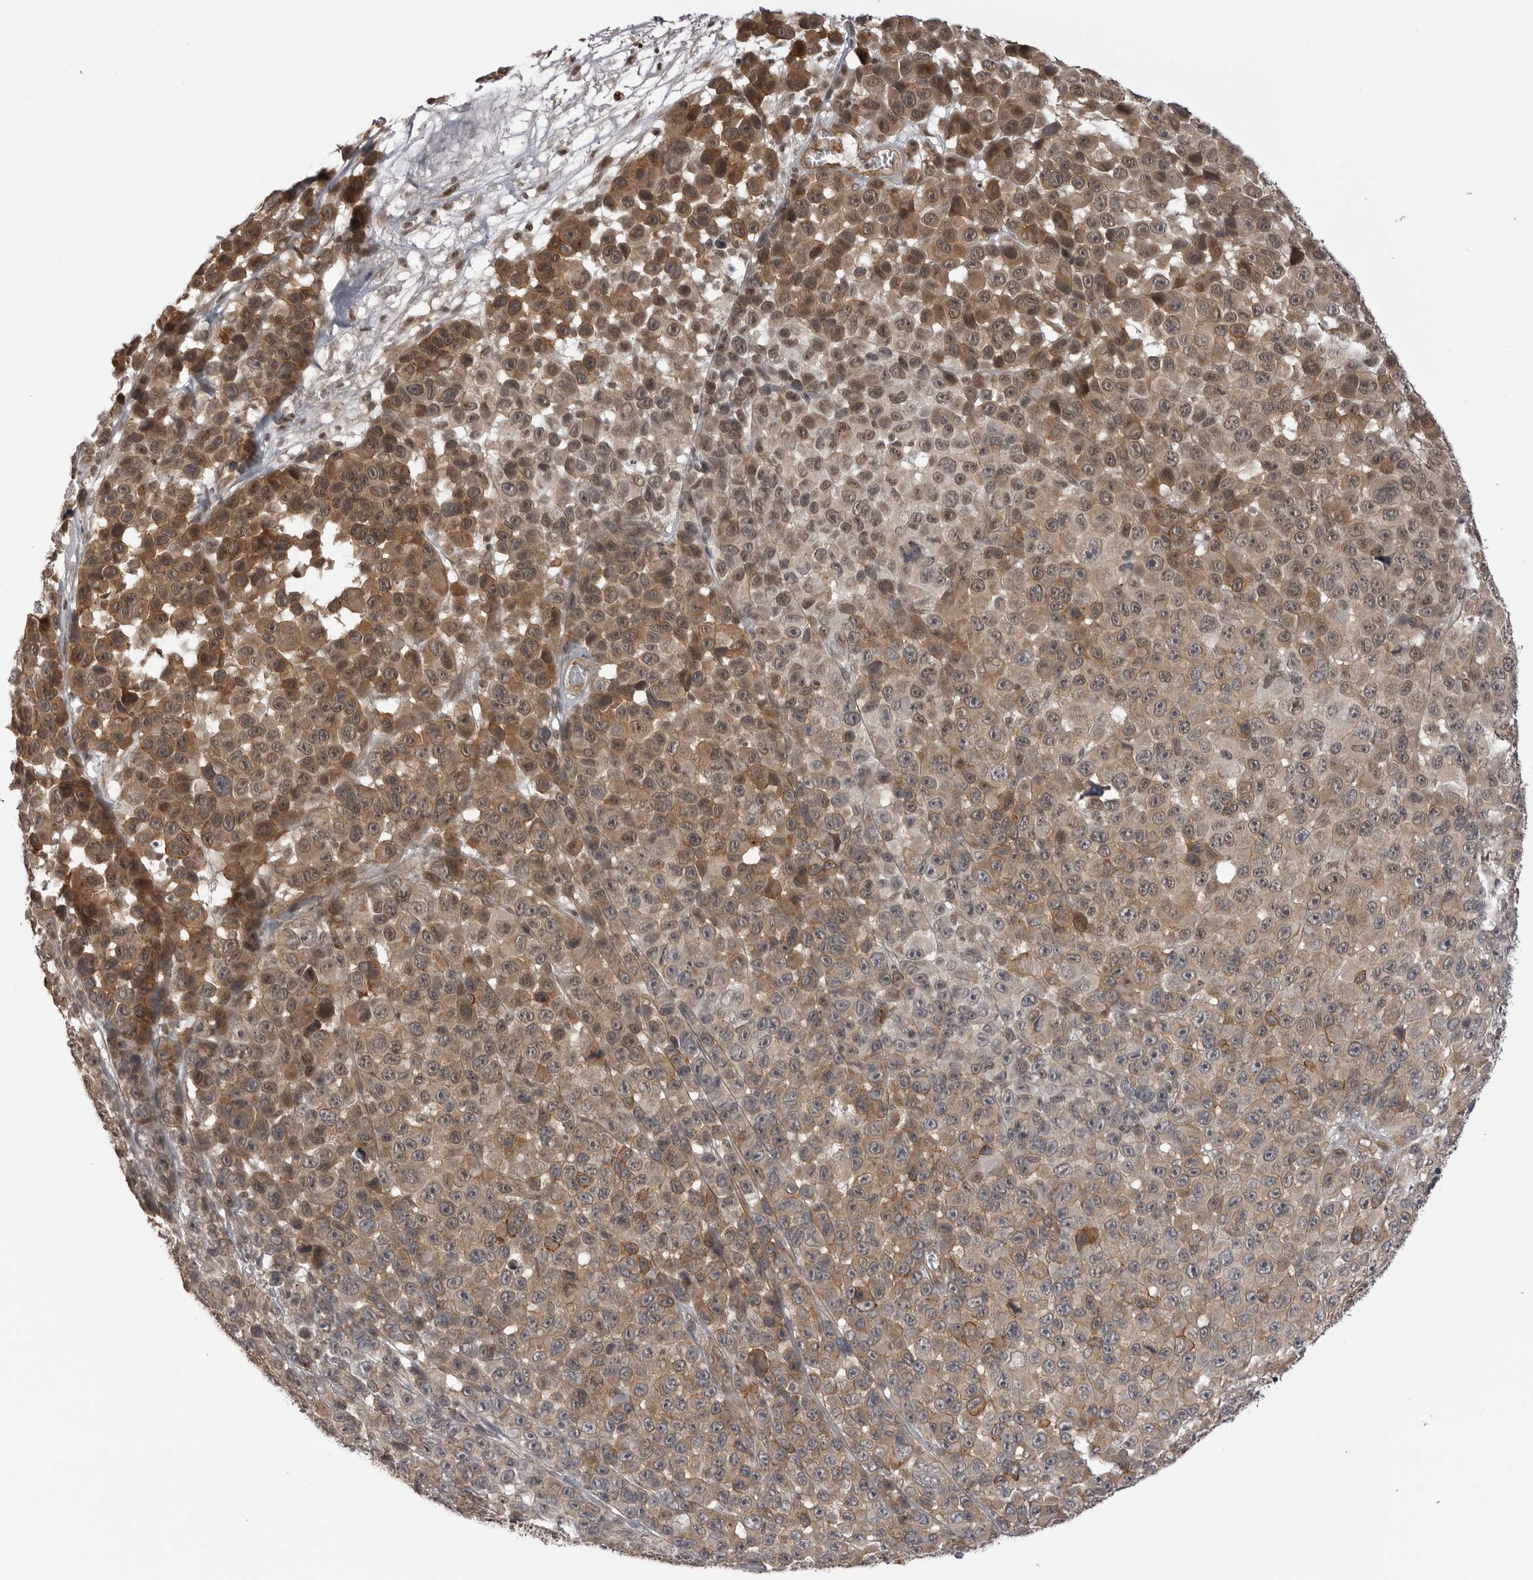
{"staining": {"intensity": "moderate", "quantity": "25%-75%", "location": "cytoplasmic/membranous,nuclear"}, "tissue": "melanoma", "cell_type": "Tumor cells", "image_type": "cancer", "snomed": [{"axis": "morphology", "description": "Malignant melanoma, NOS"}, {"axis": "topography", "description": "Skin"}], "caption": "Tumor cells display moderate cytoplasmic/membranous and nuclear positivity in about 25%-75% of cells in melanoma. (IHC, brightfield microscopy, high magnification).", "gene": "SORBS1", "patient": {"sex": "male", "age": 53}}